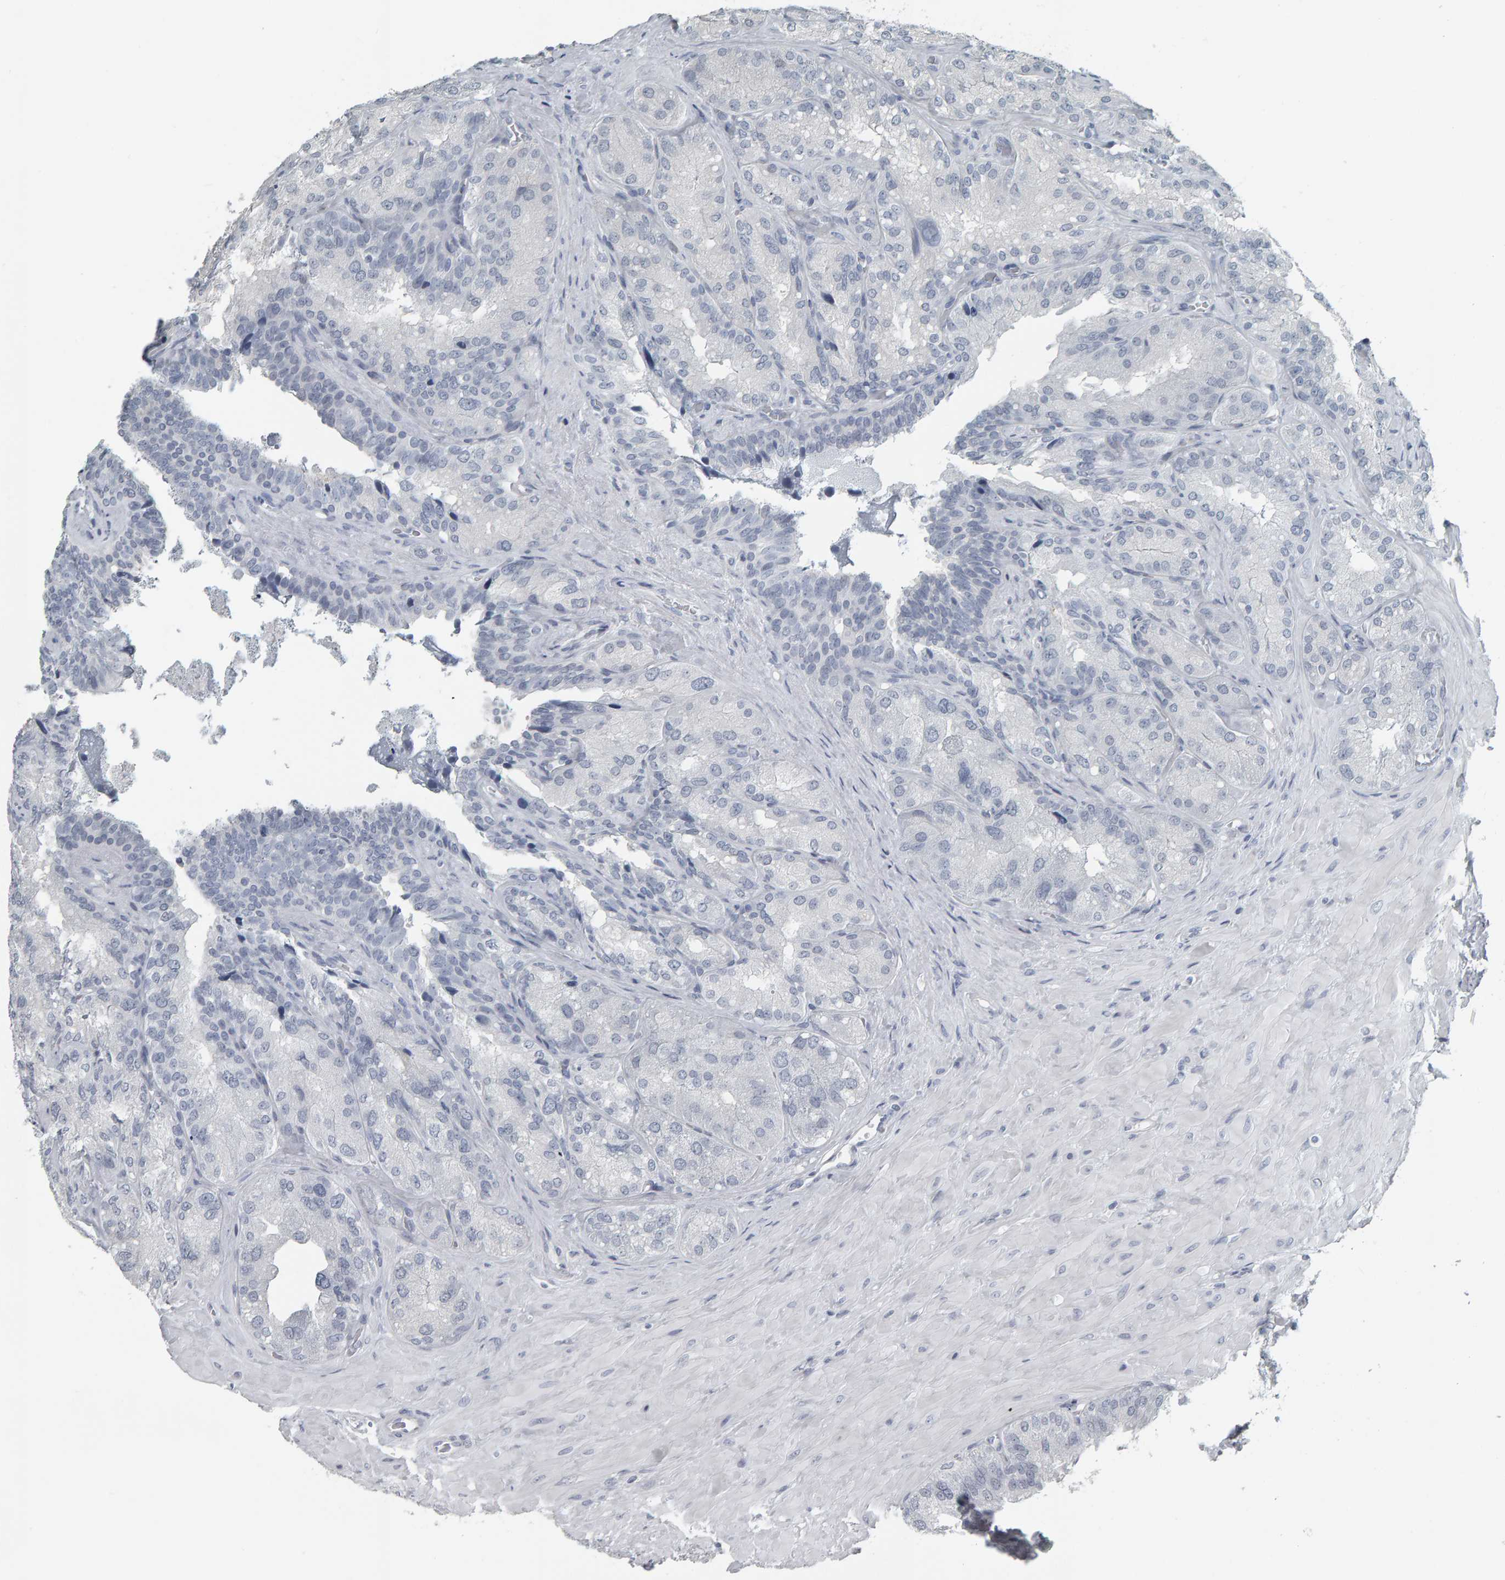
{"staining": {"intensity": "negative", "quantity": "none", "location": "none"}, "tissue": "seminal vesicle", "cell_type": "Glandular cells", "image_type": "normal", "snomed": [{"axis": "morphology", "description": "Normal tissue, NOS"}, {"axis": "topography", "description": "Prostate"}, {"axis": "topography", "description": "Seminal veicle"}], "caption": "Immunohistochemistry (IHC) micrograph of normal seminal vesicle: human seminal vesicle stained with DAB displays no significant protein staining in glandular cells.", "gene": "PYY", "patient": {"sex": "male", "age": 51}}